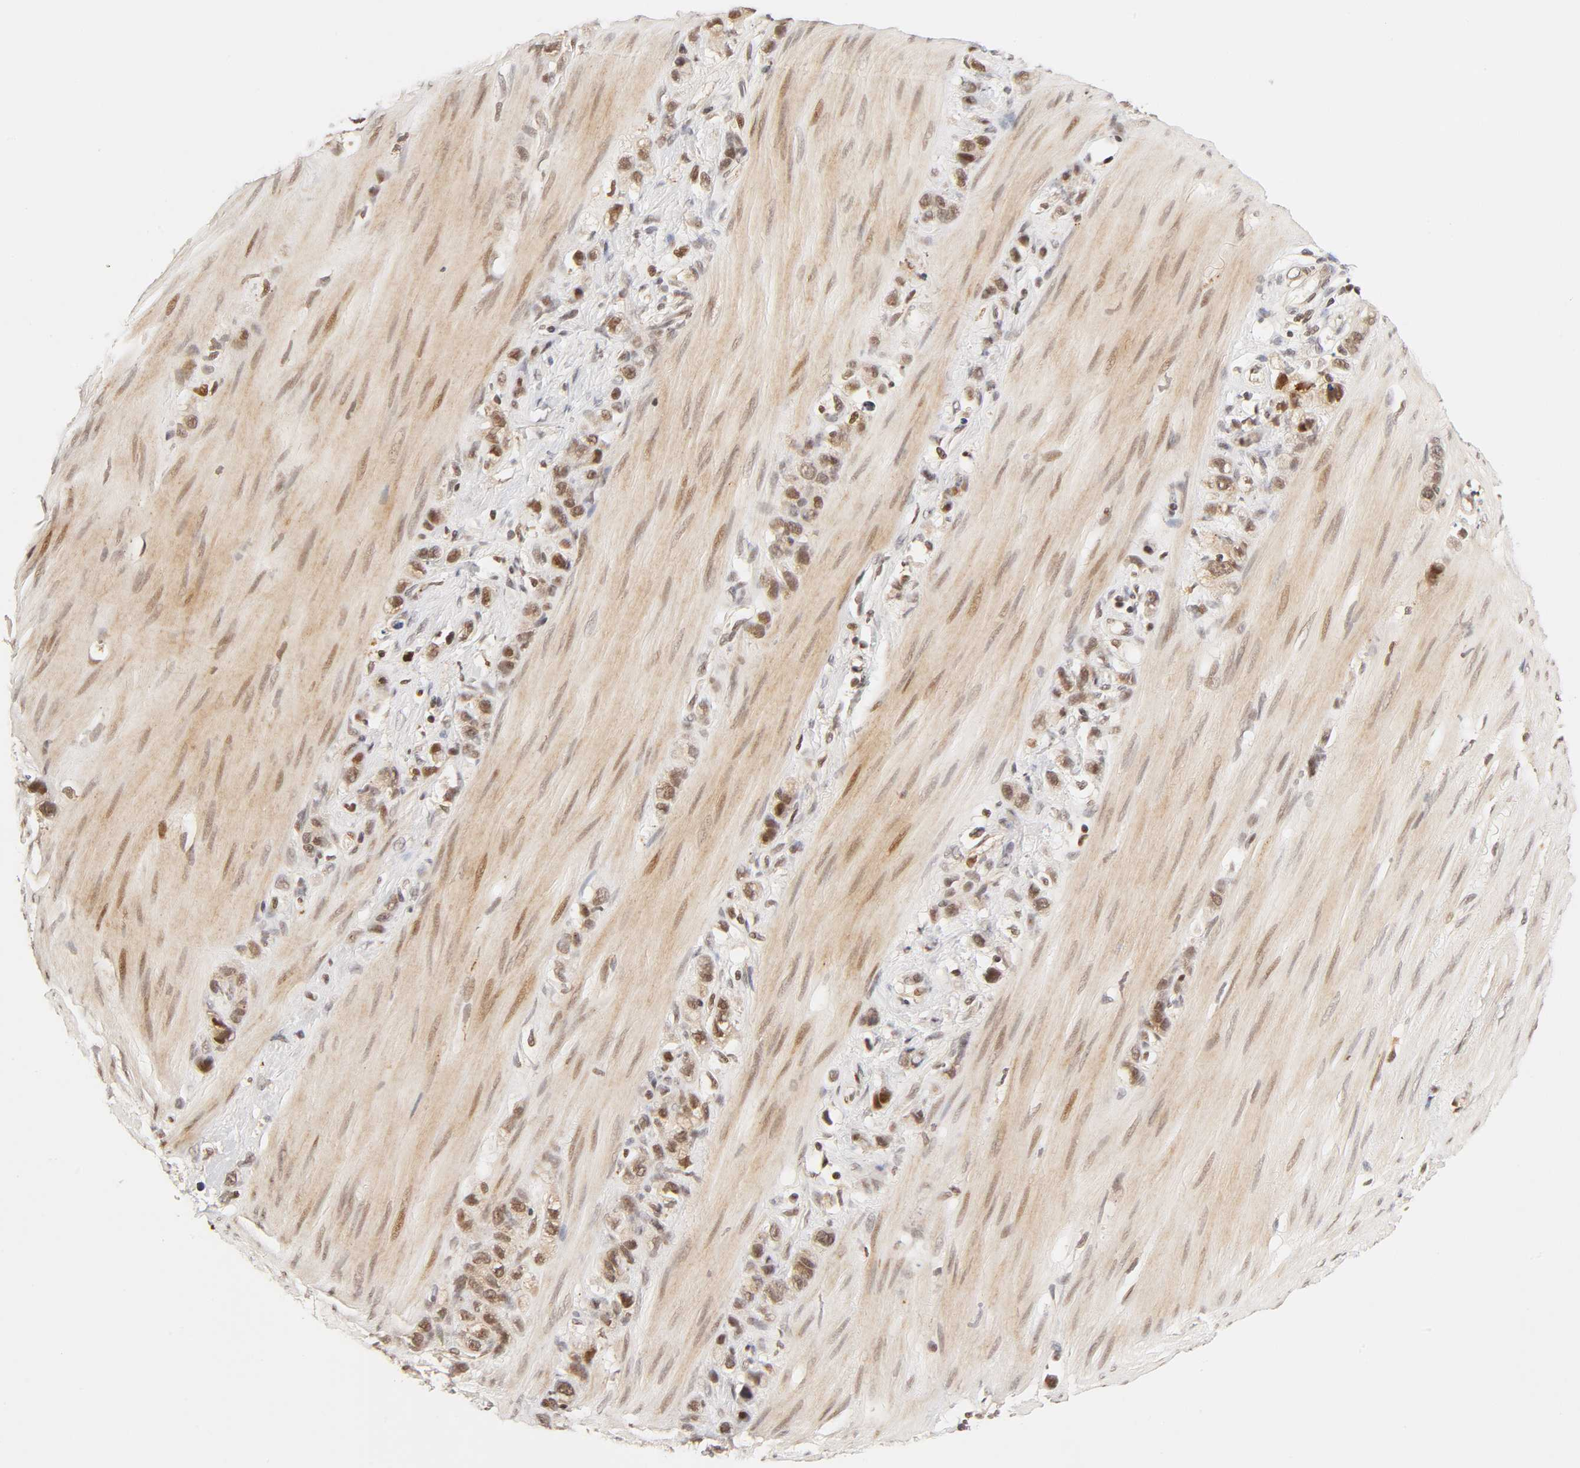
{"staining": {"intensity": "moderate", "quantity": "25%-75%", "location": "cytoplasmic/membranous,nuclear"}, "tissue": "stomach cancer", "cell_type": "Tumor cells", "image_type": "cancer", "snomed": [{"axis": "morphology", "description": "Normal tissue, NOS"}, {"axis": "morphology", "description": "Adenocarcinoma, NOS"}, {"axis": "morphology", "description": "Adenocarcinoma, High grade"}, {"axis": "topography", "description": "Stomach, upper"}, {"axis": "topography", "description": "Stomach"}], "caption": "High-magnification brightfield microscopy of stomach adenocarcinoma stained with DAB (brown) and counterstained with hematoxylin (blue). tumor cells exhibit moderate cytoplasmic/membranous and nuclear staining is seen in approximately25%-75% of cells. Using DAB (3,3'-diaminobenzidine) (brown) and hematoxylin (blue) stains, captured at high magnification using brightfield microscopy.", "gene": "TAF10", "patient": {"sex": "female", "age": 65}}